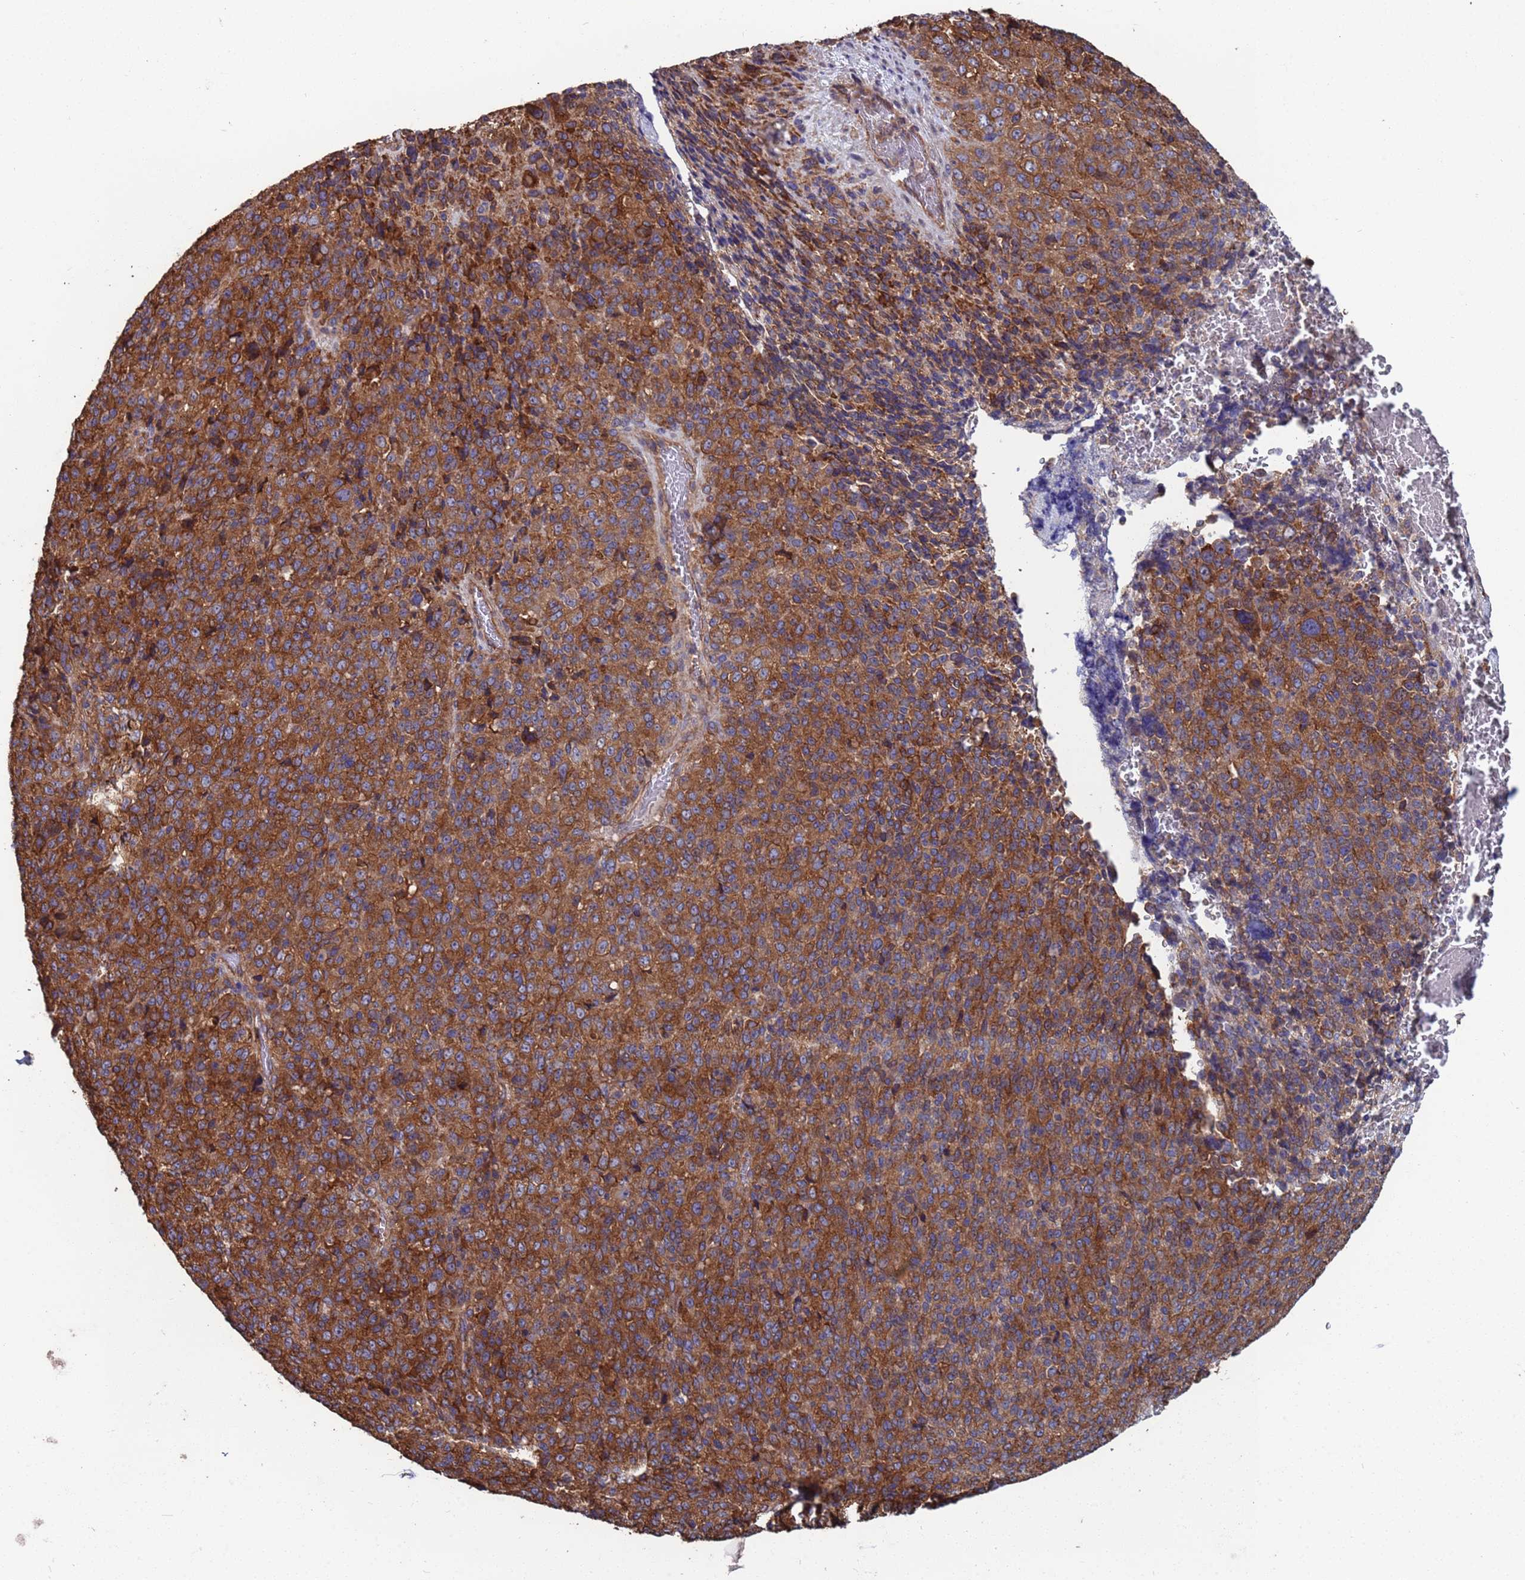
{"staining": {"intensity": "moderate", "quantity": ">75%", "location": "cytoplasmic/membranous"}, "tissue": "melanoma", "cell_type": "Tumor cells", "image_type": "cancer", "snomed": [{"axis": "morphology", "description": "Malignant melanoma, Metastatic site"}, {"axis": "topography", "description": "Brain"}], "caption": "Immunohistochemistry of melanoma exhibits medium levels of moderate cytoplasmic/membranous expression in about >75% of tumor cells.", "gene": "NDUFAF6", "patient": {"sex": "female", "age": 56}}